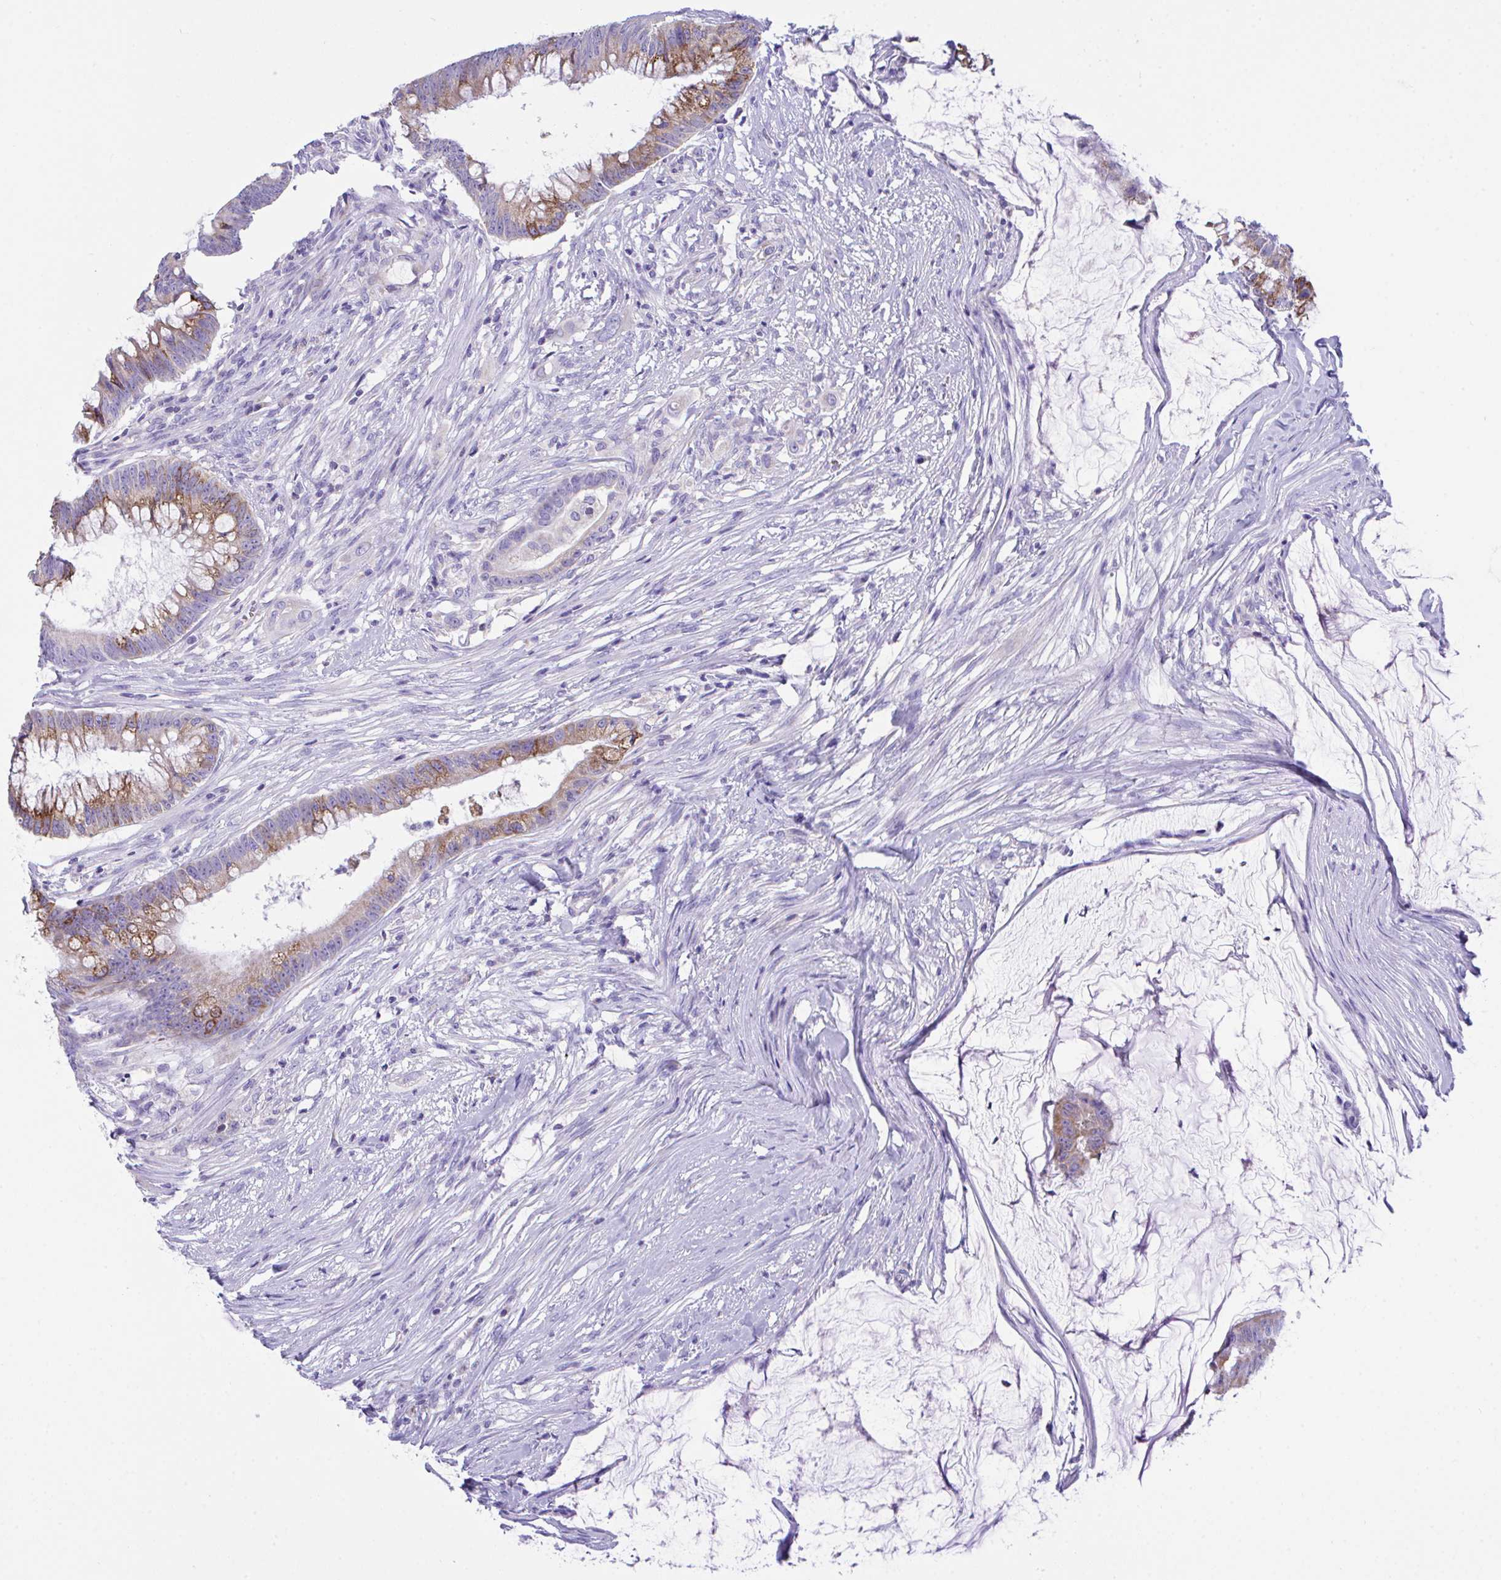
{"staining": {"intensity": "moderate", "quantity": ">75%", "location": "cytoplasmic/membranous"}, "tissue": "colorectal cancer", "cell_type": "Tumor cells", "image_type": "cancer", "snomed": [{"axis": "morphology", "description": "Adenocarcinoma, NOS"}, {"axis": "topography", "description": "Colon"}], "caption": "Colorectal adenocarcinoma stained with a protein marker shows moderate staining in tumor cells.", "gene": "NLRP8", "patient": {"sex": "male", "age": 62}}